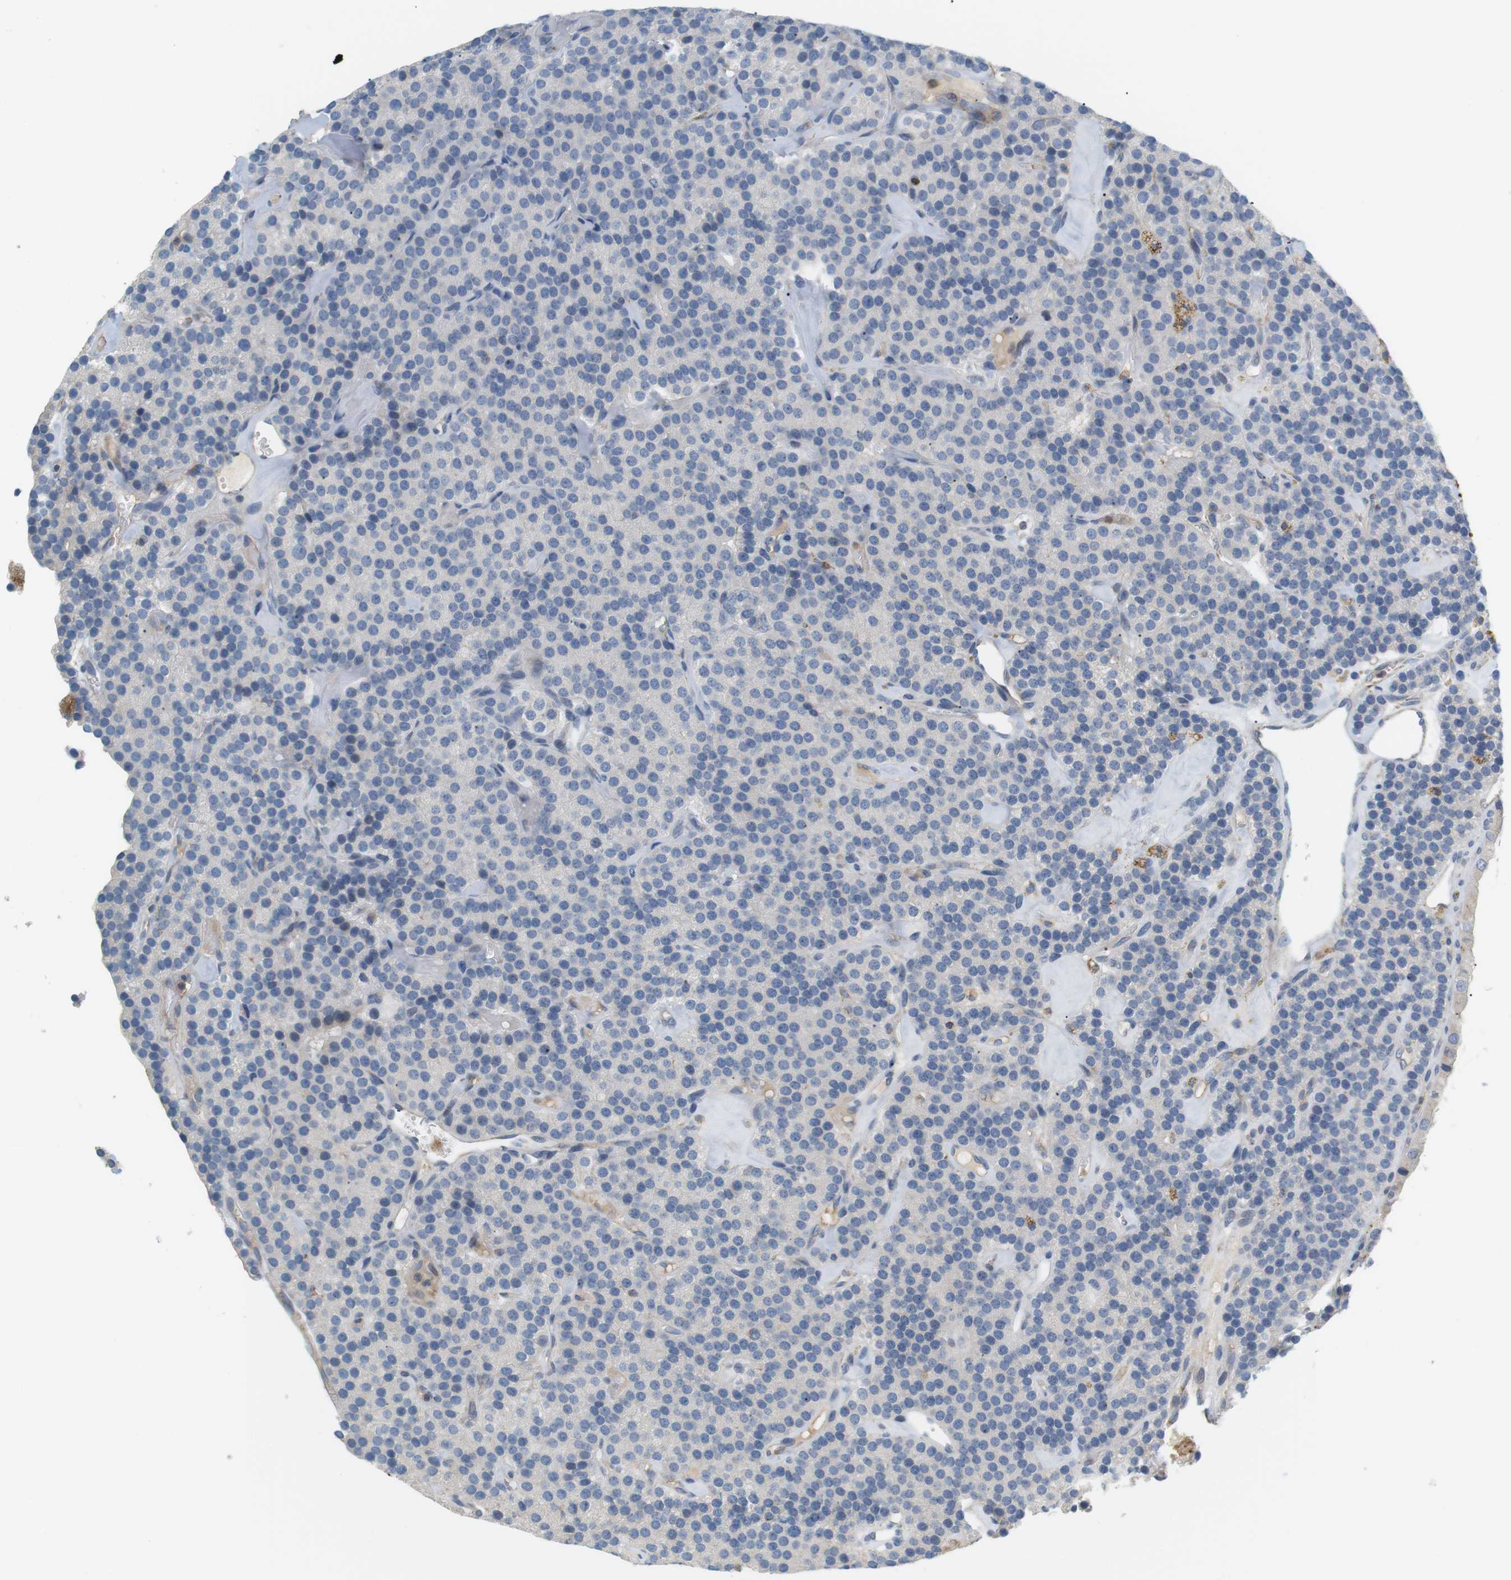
{"staining": {"intensity": "negative", "quantity": "none", "location": "none"}, "tissue": "parathyroid gland", "cell_type": "Glandular cells", "image_type": "normal", "snomed": [{"axis": "morphology", "description": "Normal tissue, NOS"}, {"axis": "morphology", "description": "Adenoma, NOS"}, {"axis": "topography", "description": "Parathyroid gland"}], "caption": "Glandular cells show no significant expression in unremarkable parathyroid gland. (DAB (3,3'-diaminobenzidine) immunohistochemistry (IHC) visualized using brightfield microscopy, high magnification).", "gene": "CD300E", "patient": {"sex": "female", "age": 86}}